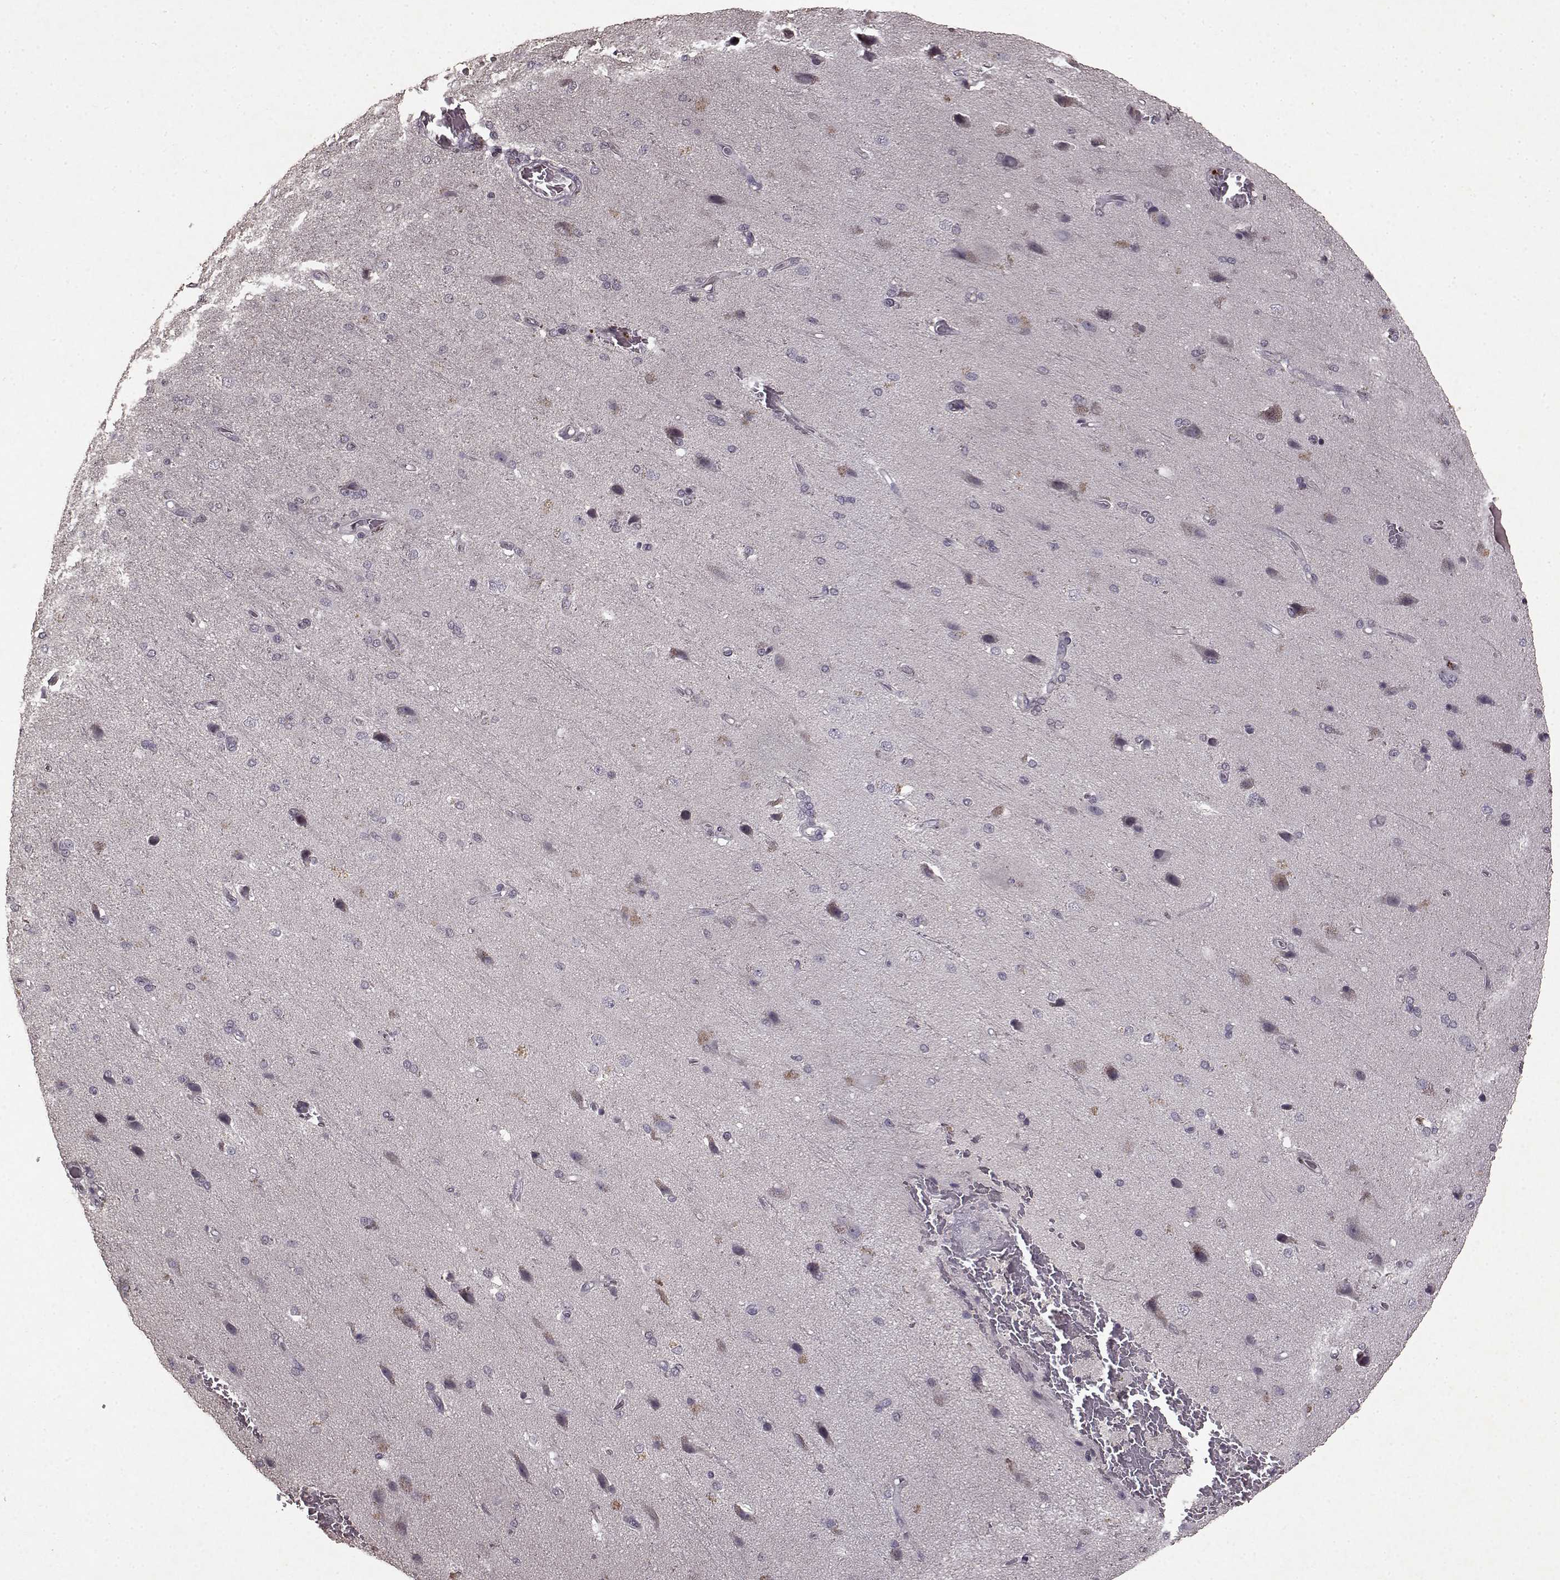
{"staining": {"intensity": "negative", "quantity": "none", "location": "none"}, "tissue": "cerebral cortex", "cell_type": "Endothelial cells", "image_type": "normal", "snomed": [{"axis": "morphology", "description": "Normal tissue, NOS"}, {"axis": "morphology", "description": "Glioma, malignant, High grade"}, {"axis": "topography", "description": "Cerebral cortex"}], "caption": "A high-resolution histopathology image shows immunohistochemistry (IHC) staining of unremarkable cerebral cortex, which exhibits no significant positivity in endothelial cells.", "gene": "LHB", "patient": {"sex": "male", "age": 77}}